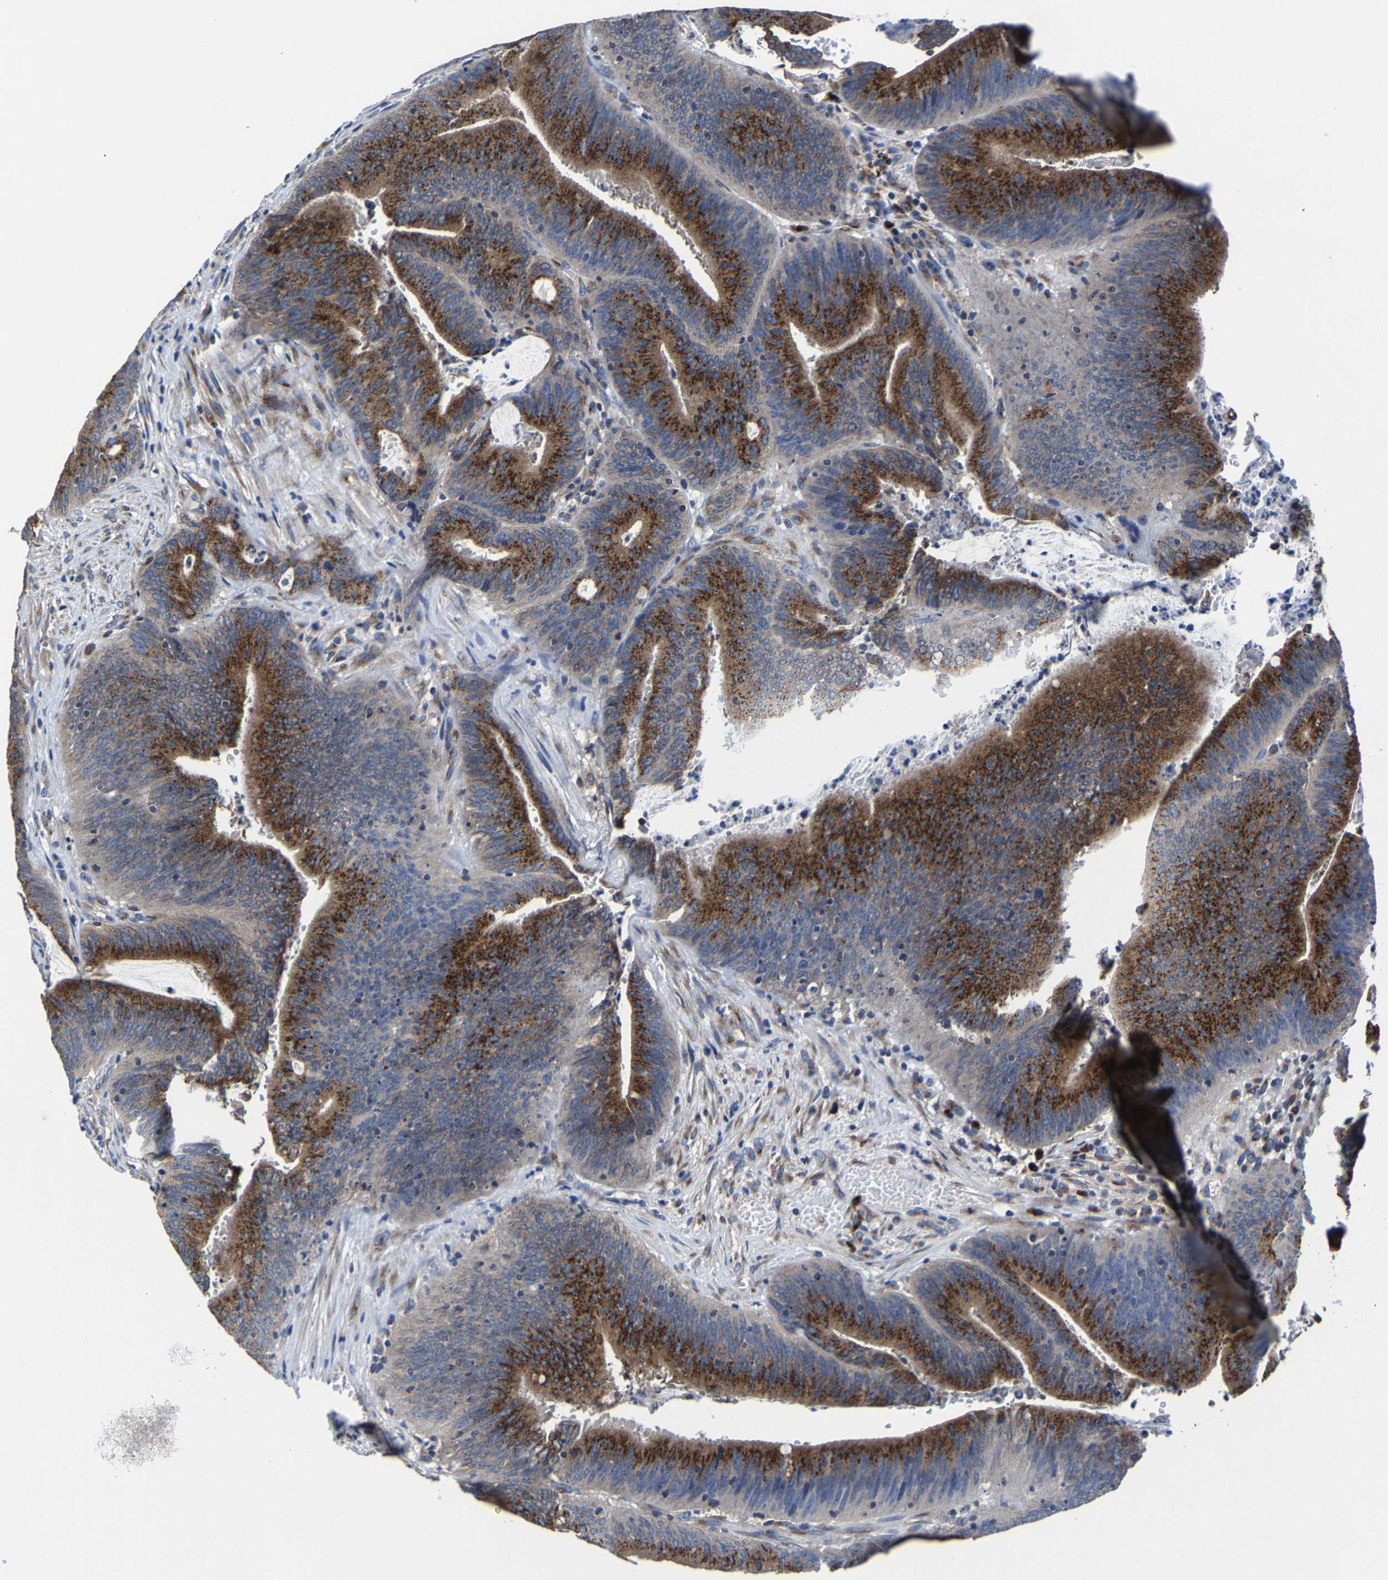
{"staining": {"intensity": "strong", "quantity": ">75%", "location": "cytoplasmic/membranous"}, "tissue": "colorectal cancer", "cell_type": "Tumor cells", "image_type": "cancer", "snomed": [{"axis": "morphology", "description": "Normal tissue, NOS"}, {"axis": "morphology", "description": "Adenocarcinoma, NOS"}, {"axis": "topography", "description": "Rectum"}], "caption": "Colorectal cancer stained with a brown dye exhibits strong cytoplasmic/membranous positive expression in about >75% of tumor cells.", "gene": "EBAG9", "patient": {"sex": "female", "age": 66}}